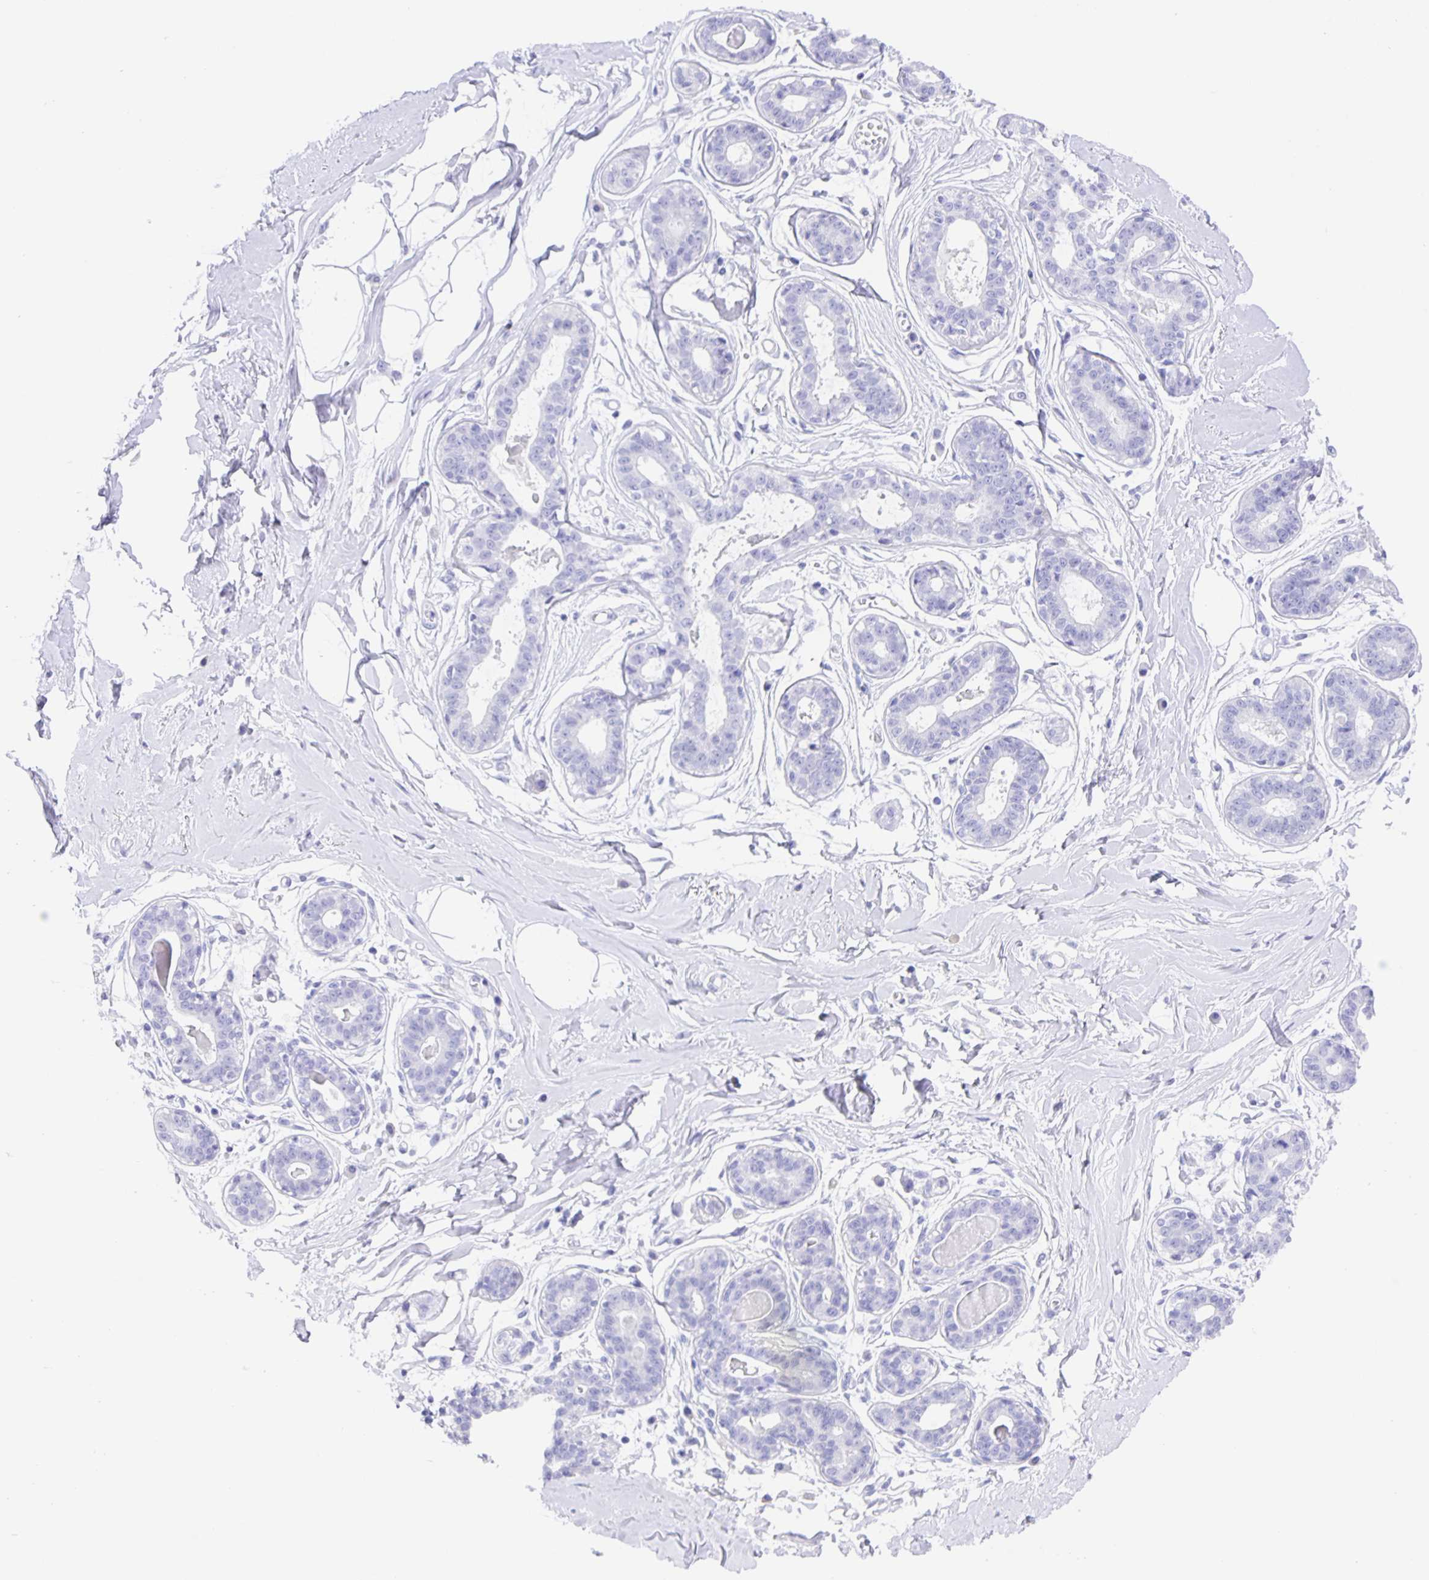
{"staining": {"intensity": "negative", "quantity": "none", "location": "none"}, "tissue": "breast", "cell_type": "Adipocytes", "image_type": "normal", "snomed": [{"axis": "morphology", "description": "Normal tissue, NOS"}, {"axis": "topography", "description": "Breast"}], "caption": "Immunohistochemistry image of normal human breast stained for a protein (brown), which demonstrates no staining in adipocytes. (Brightfield microscopy of DAB (3,3'-diaminobenzidine) IHC at high magnification).", "gene": "GUCA2A", "patient": {"sex": "female", "age": 45}}